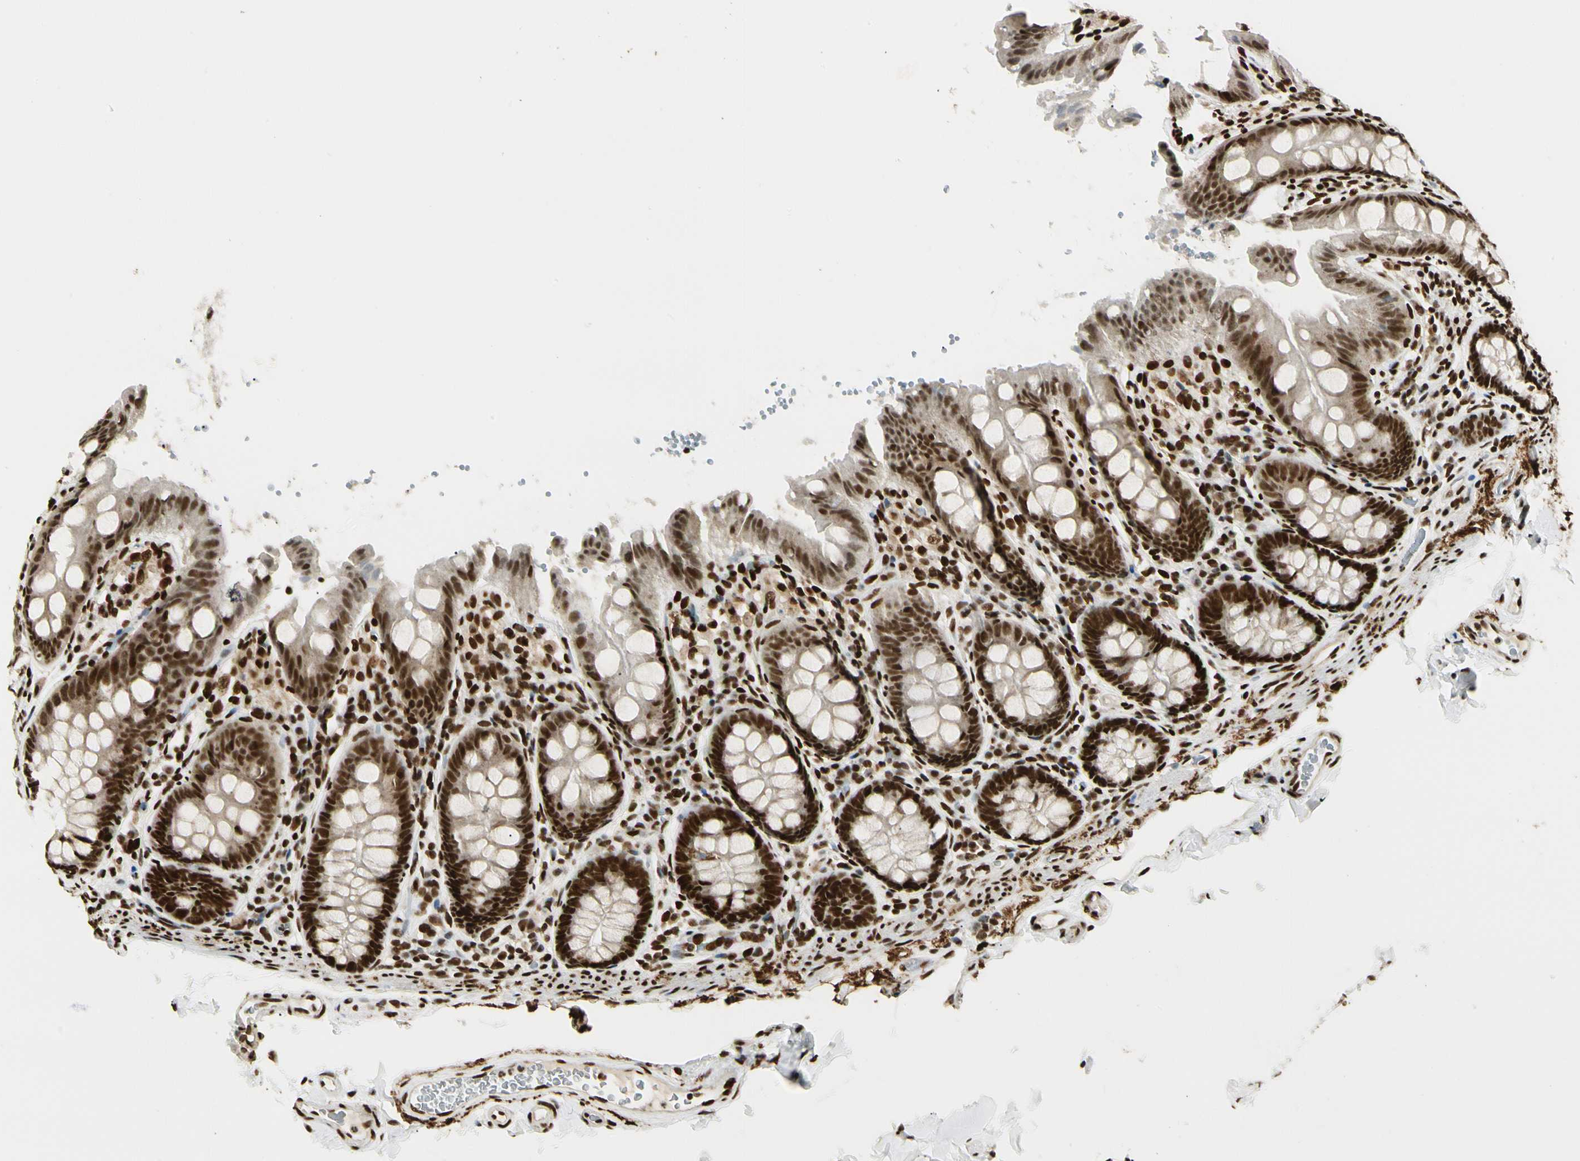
{"staining": {"intensity": "strong", "quantity": ">75%", "location": "nuclear"}, "tissue": "colon", "cell_type": "Endothelial cells", "image_type": "normal", "snomed": [{"axis": "morphology", "description": "Normal tissue, NOS"}, {"axis": "topography", "description": "Colon"}], "caption": "DAB (3,3'-diaminobenzidine) immunohistochemical staining of normal colon reveals strong nuclear protein staining in about >75% of endothelial cells.", "gene": "FUS", "patient": {"sex": "female", "age": 61}}